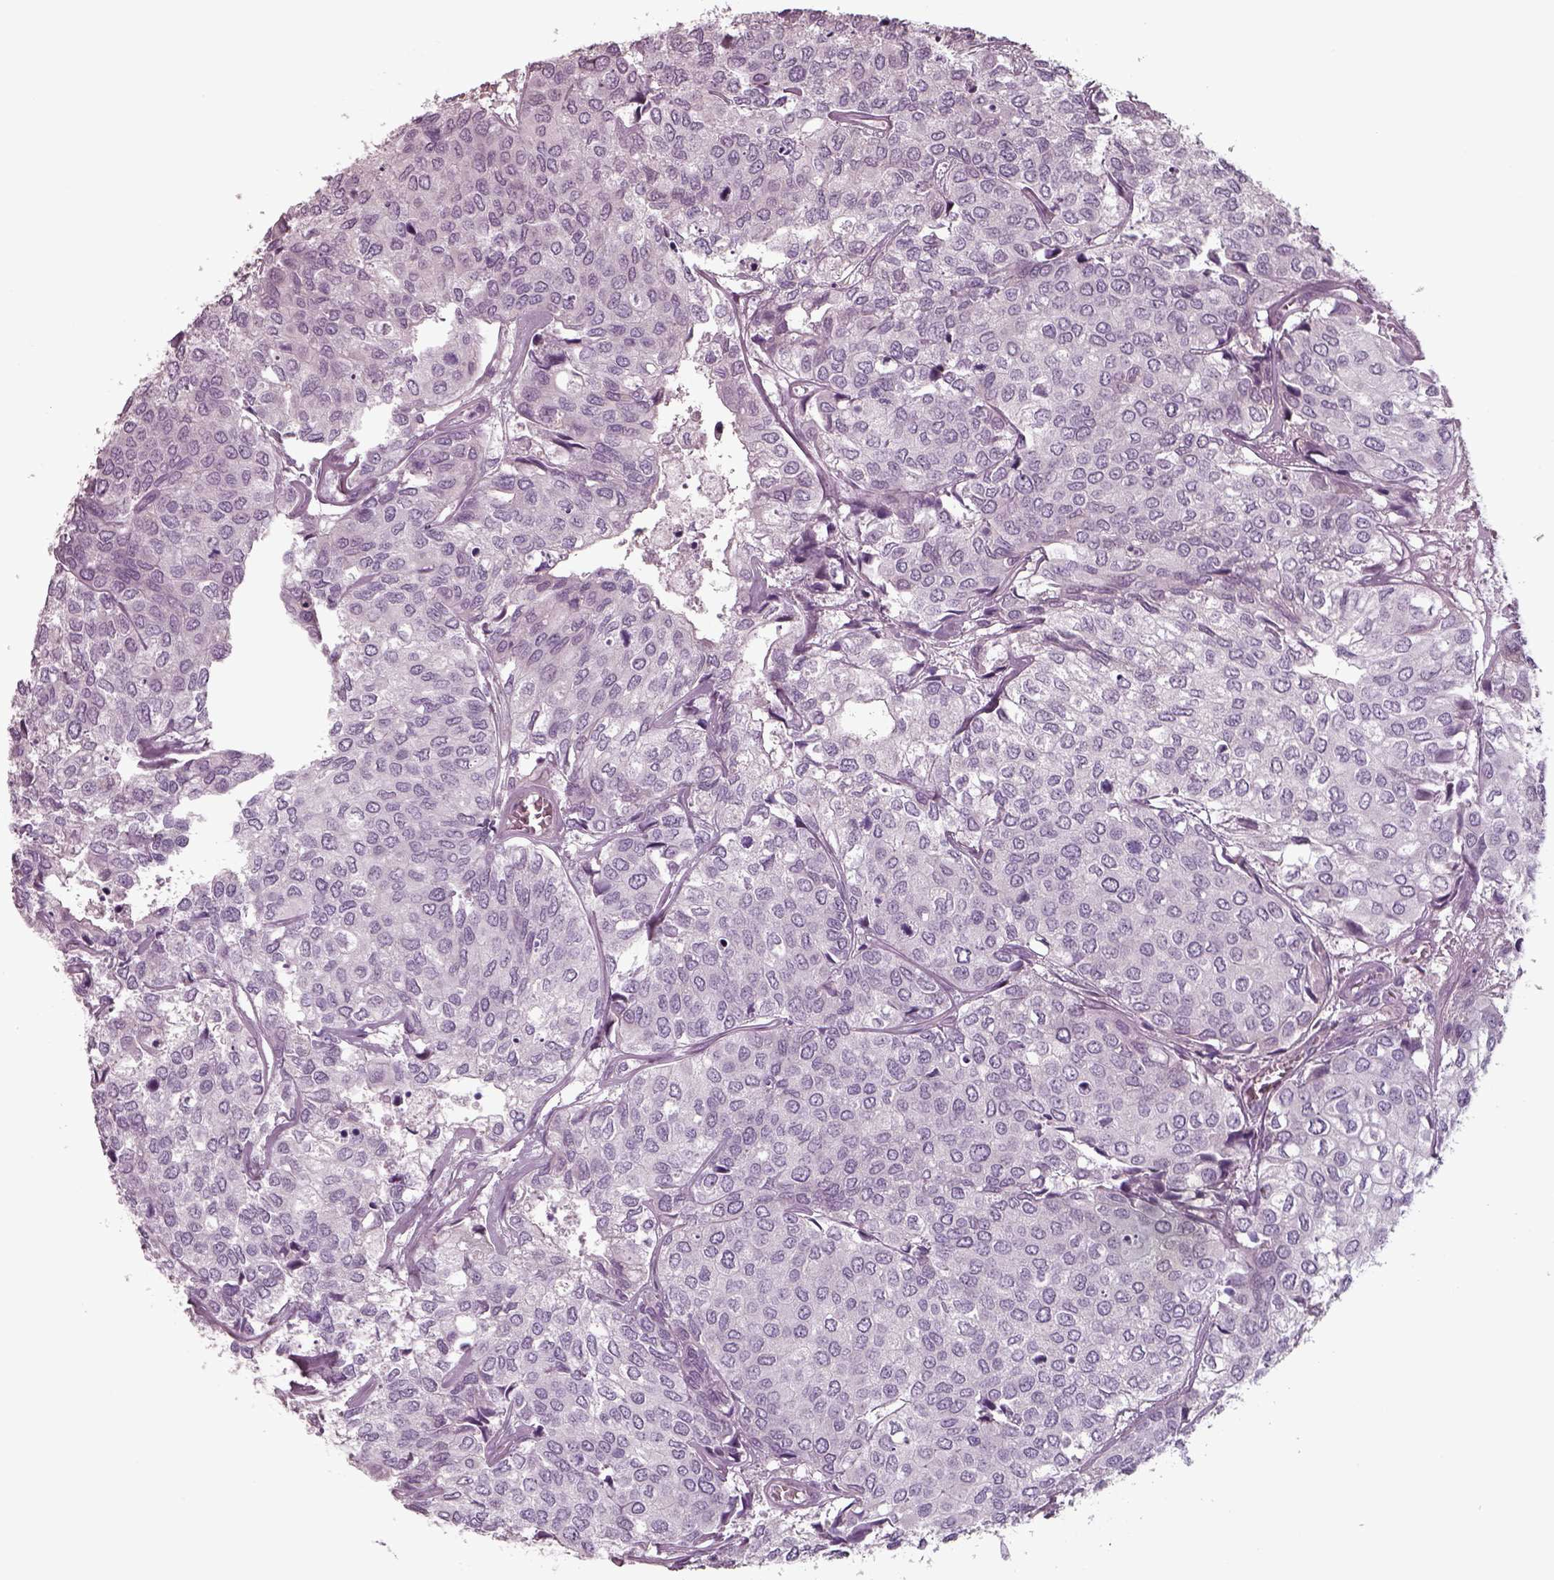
{"staining": {"intensity": "negative", "quantity": "none", "location": "none"}, "tissue": "urothelial cancer", "cell_type": "Tumor cells", "image_type": "cancer", "snomed": [{"axis": "morphology", "description": "Urothelial carcinoma, High grade"}, {"axis": "topography", "description": "Urinary bladder"}], "caption": "Histopathology image shows no significant protein staining in tumor cells of urothelial cancer. (DAB (3,3'-diaminobenzidine) immunohistochemistry, high magnification).", "gene": "SEPTIN14", "patient": {"sex": "male", "age": 73}}